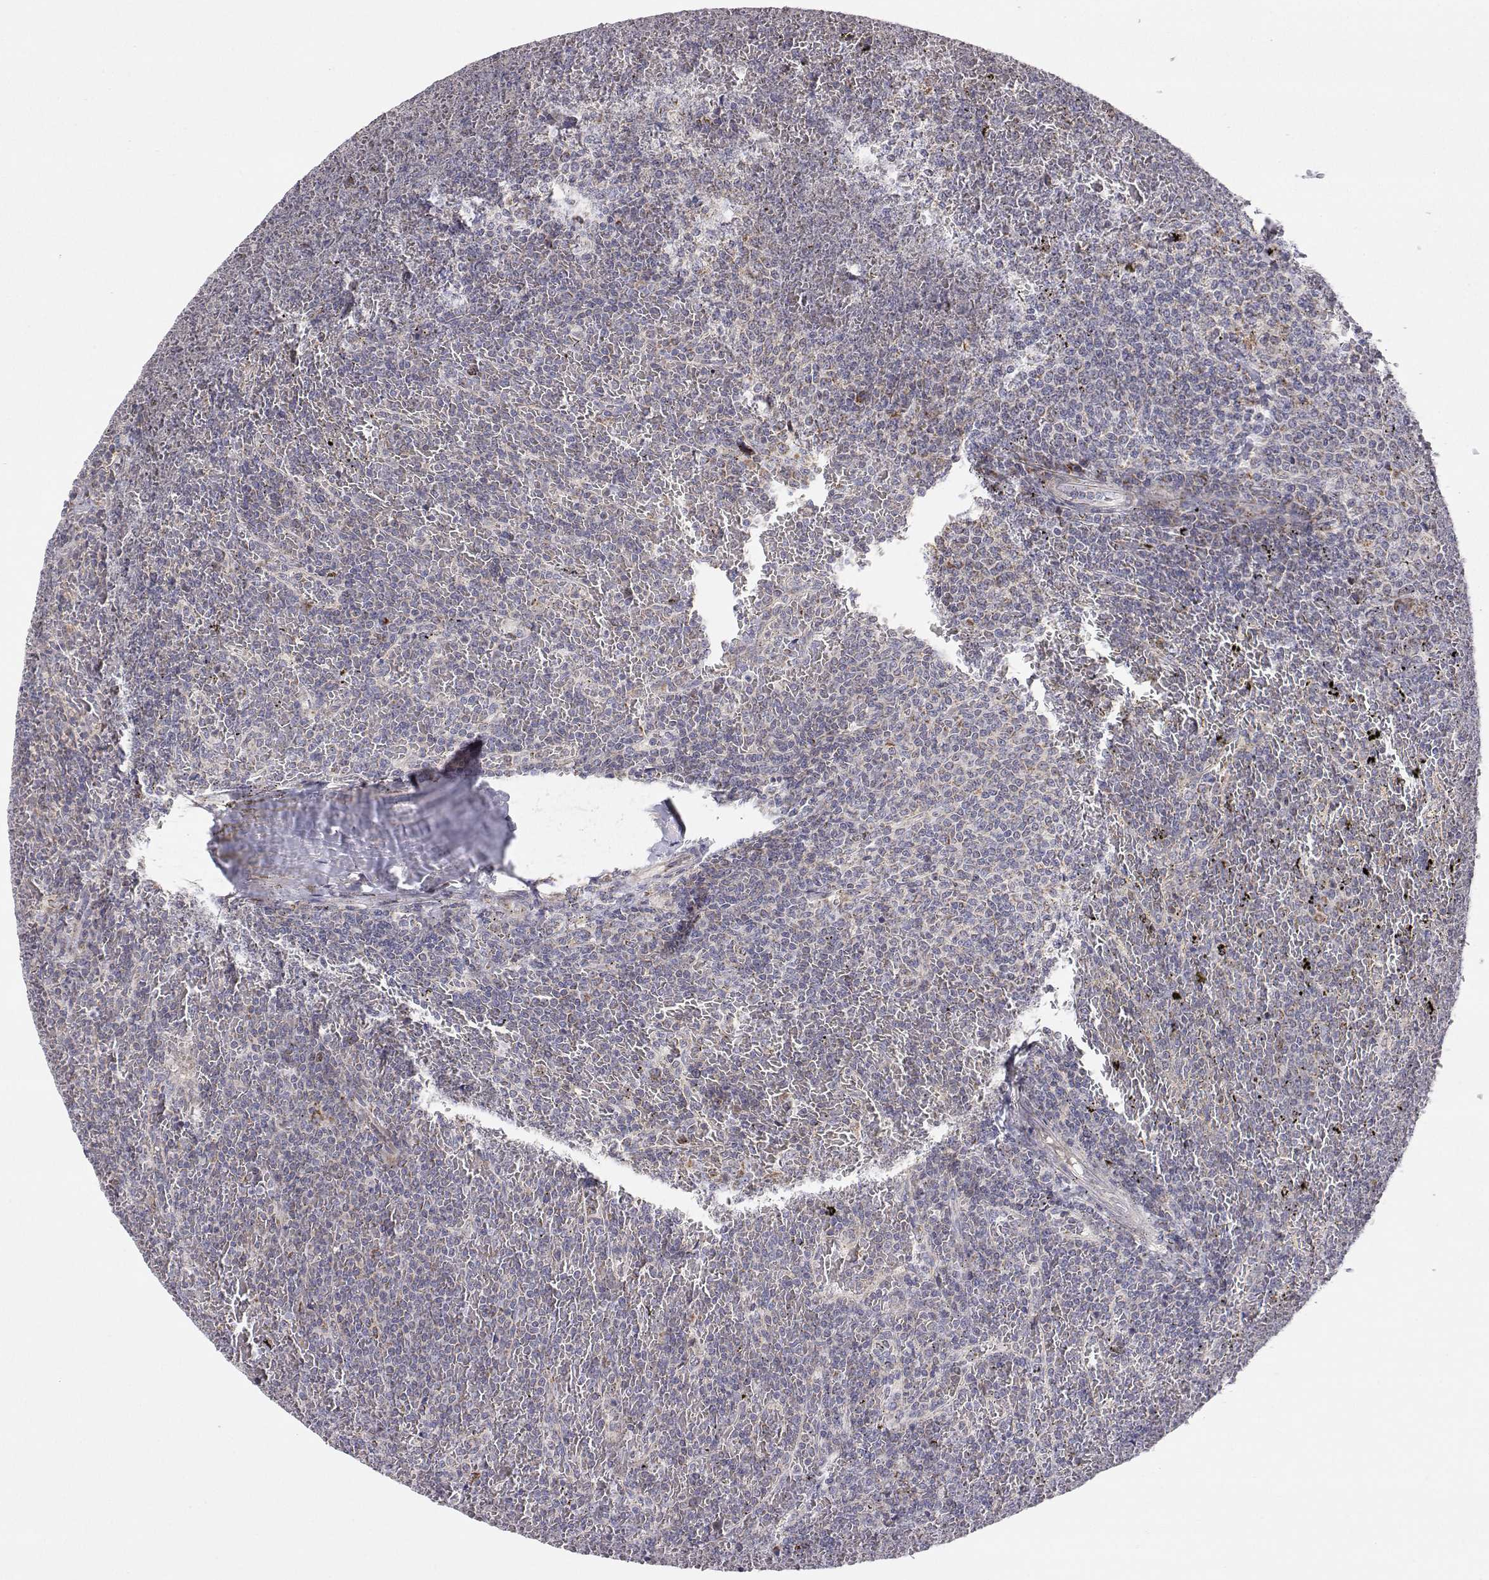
{"staining": {"intensity": "negative", "quantity": "none", "location": "none"}, "tissue": "lymphoma", "cell_type": "Tumor cells", "image_type": "cancer", "snomed": [{"axis": "morphology", "description": "Malignant lymphoma, non-Hodgkin's type, Low grade"}, {"axis": "topography", "description": "Spleen"}], "caption": "This is an immunohistochemistry (IHC) micrograph of human lymphoma. There is no positivity in tumor cells.", "gene": "MRPL3", "patient": {"sex": "female", "age": 77}}